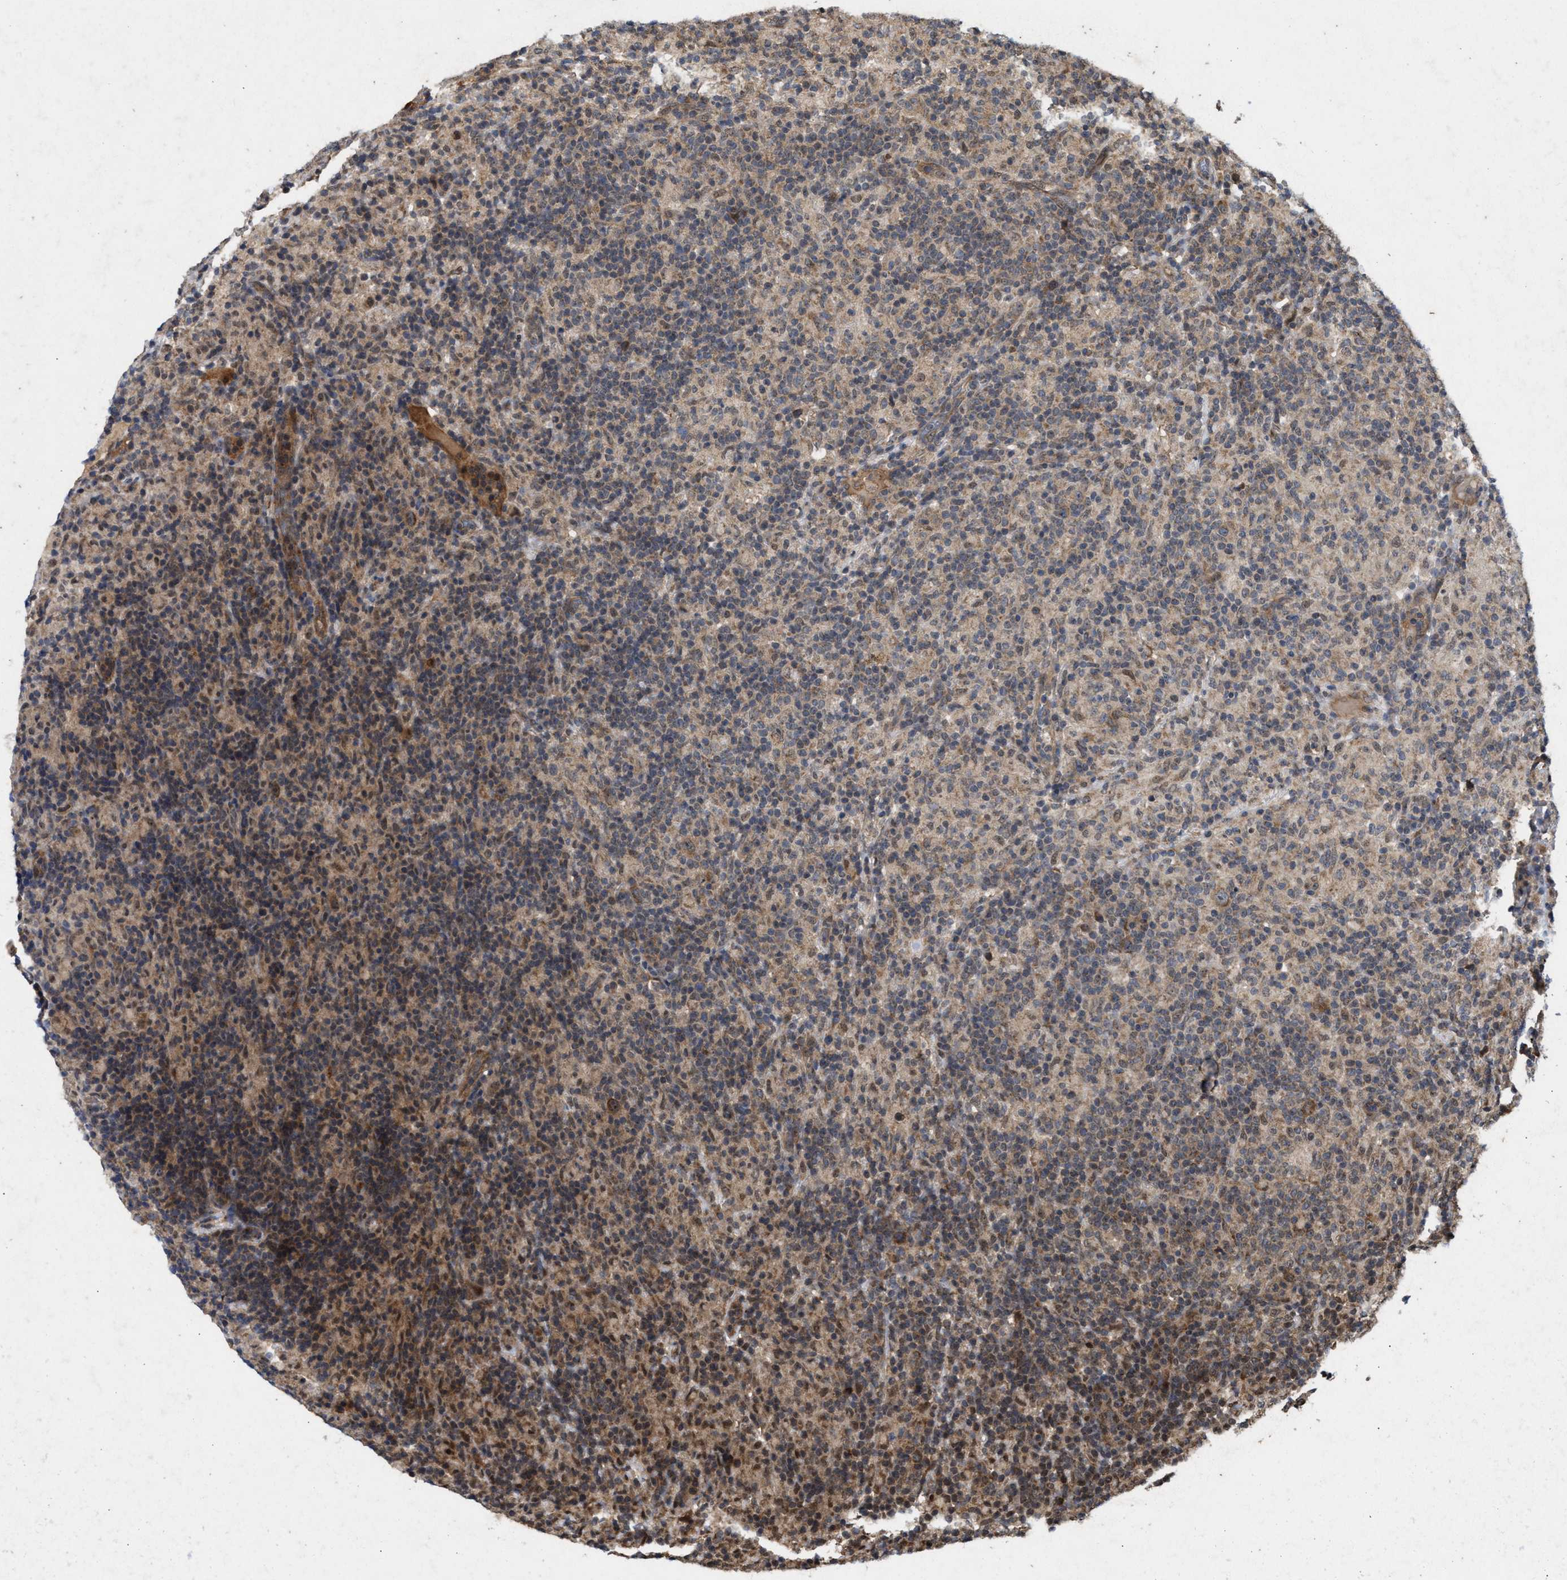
{"staining": {"intensity": "weak", "quantity": ">75%", "location": "cytoplasmic/membranous"}, "tissue": "lymphoma", "cell_type": "Tumor cells", "image_type": "cancer", "snomed": [{"axis": "morphology", "description": "Hodgkin's disease, NOS"}, {"axis": "topography", "description": "Lymph node"}], "caption": "The micrograph displays immunohistochemical staining of Hodgkin's disease. There is weak cytoplasmic/membranous positivity is seen in approximately >75% of tumor cells.", "gene": "CFLAR", "patient": {"sex": "male", "age": 70}}